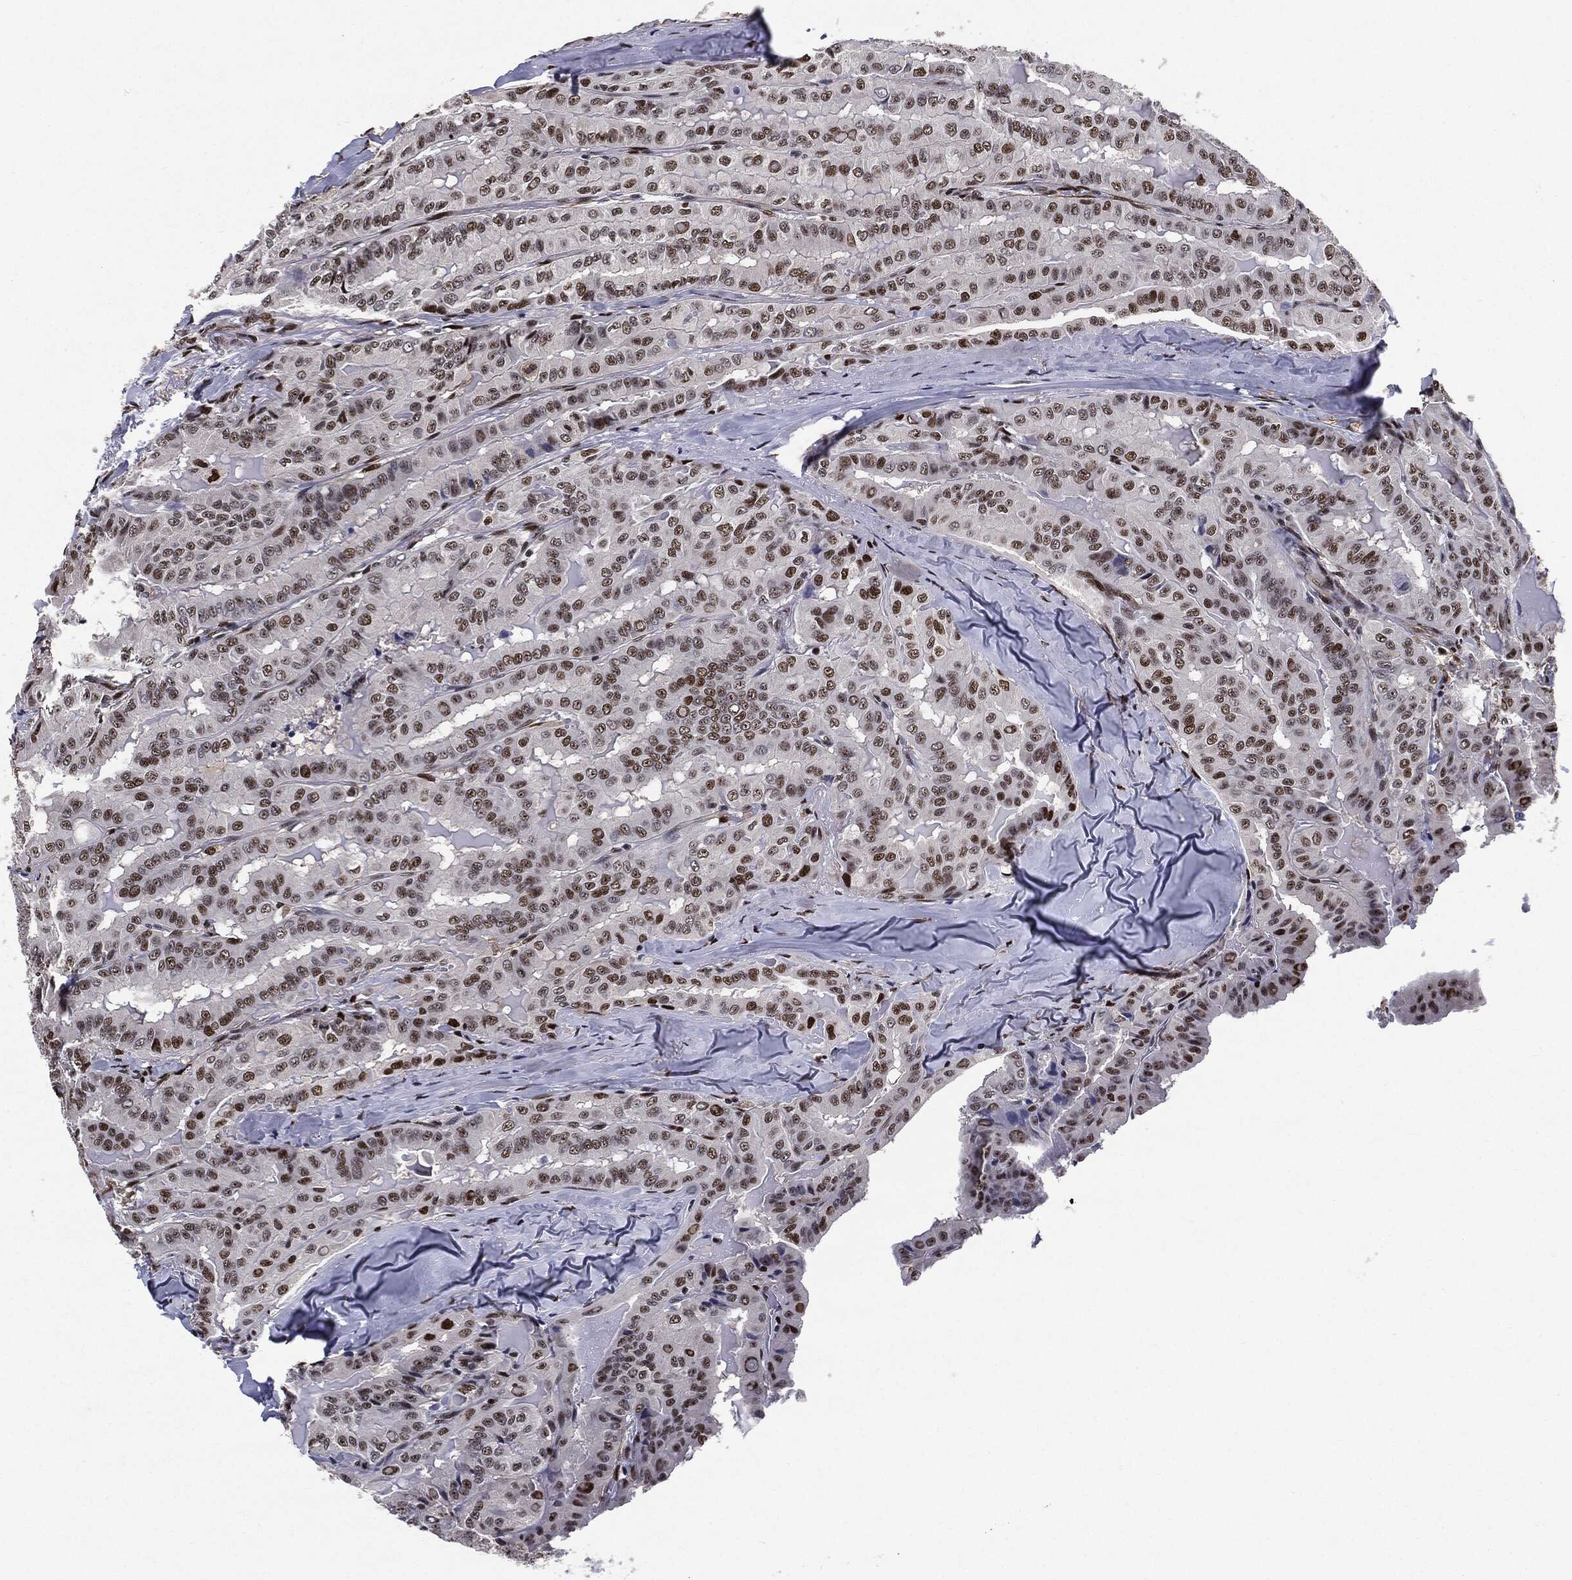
{"staining": {"intensity": "moderate", "quantity": "25%-75%", "location": "nuclear"}, "tissue": "thyroid cancer", "cell_type": "Tumor cells", "image_type": "cancer", "snomed": [{"axis": "morphology", "description": "Papillary adenocarcinoma, NOS"}, {"axis": "topography", "description": "Thyroid gland"}], "caption": "Immunohistochemistry (IHC) image of thyroid cancer stained for a protein (brown), which reveals medium levels of moderate nuclear staining in approximately 25%-75% of tumor cells.", "gene": "JUN", "patient": {"sex": "female", "age": 68}}